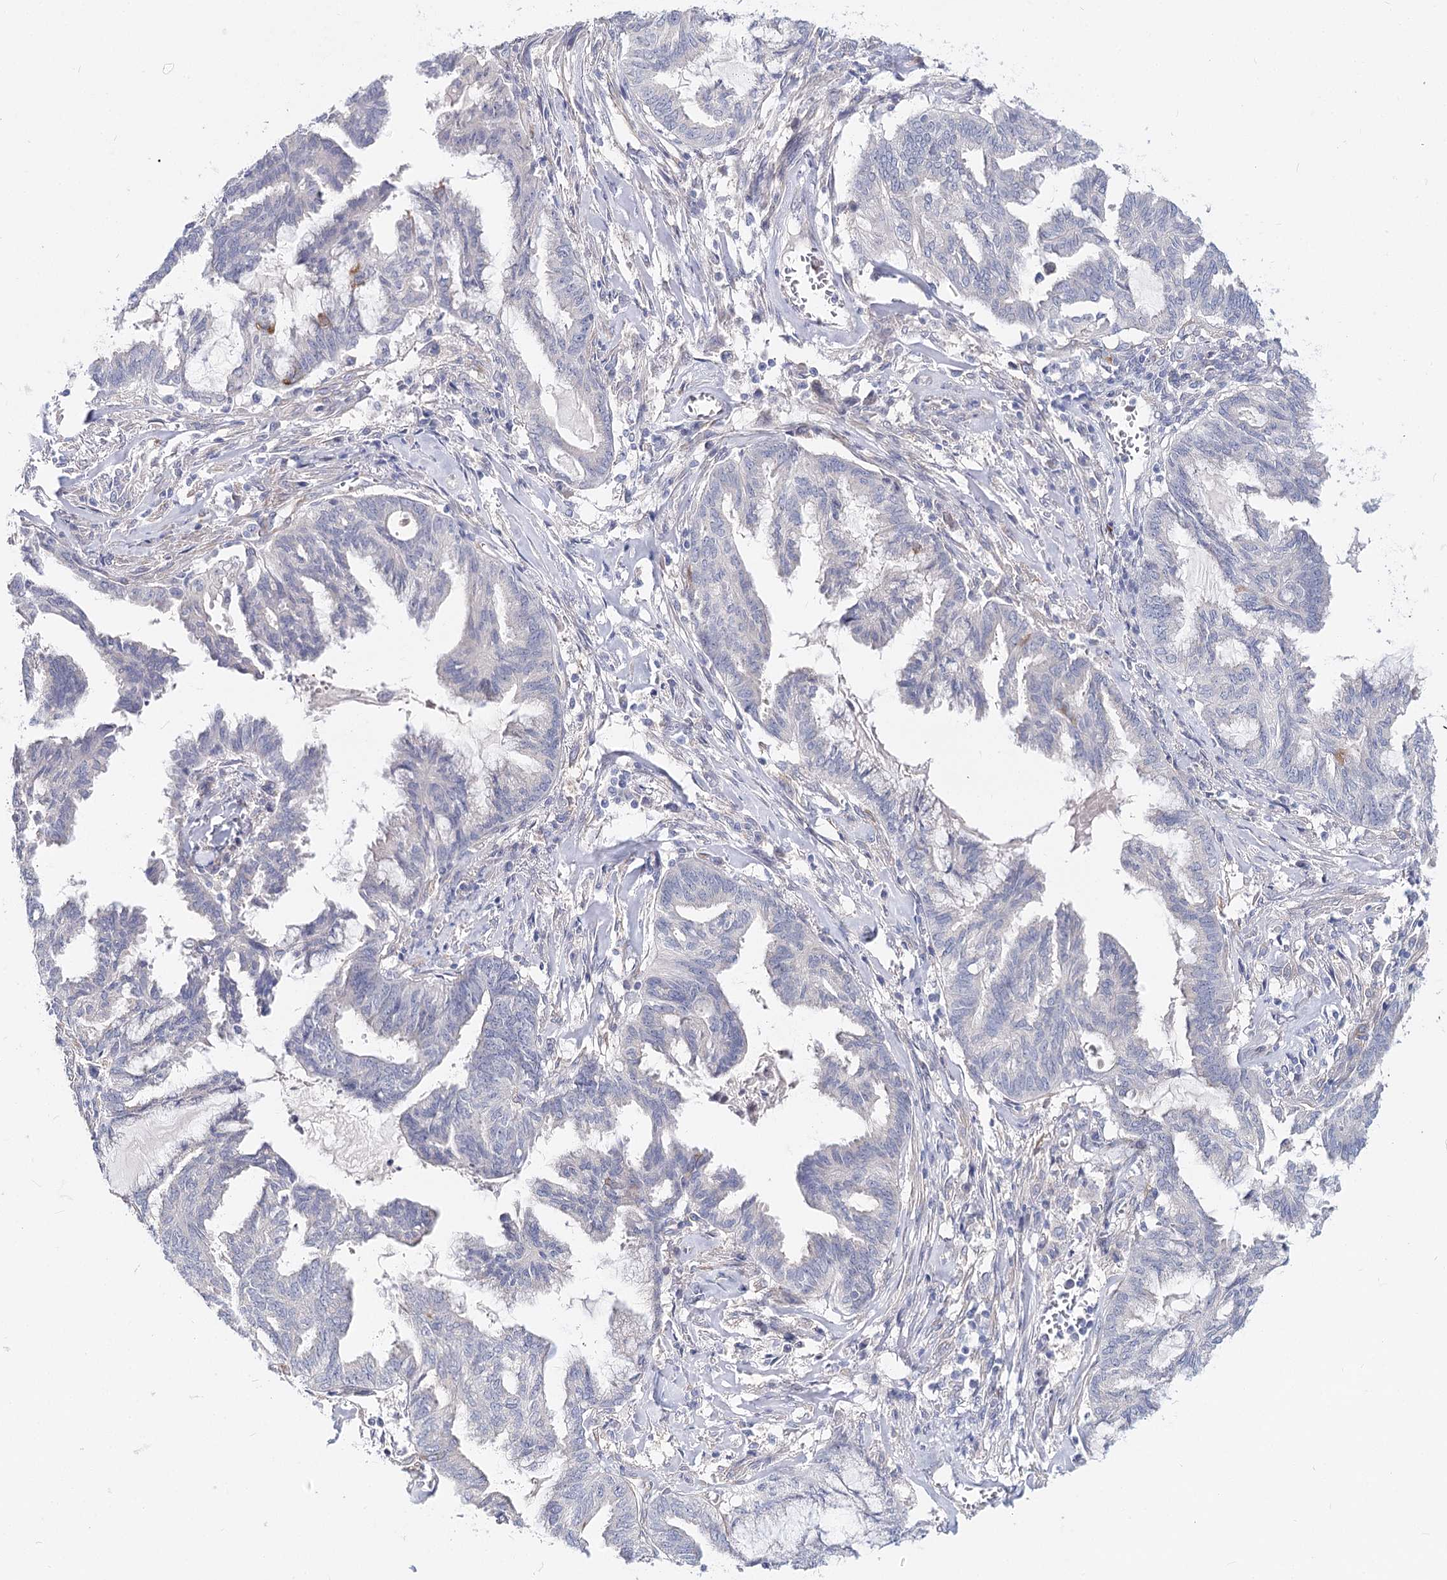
{"staining": {"intensity": "negative", "quantity": "none", "location": "none"}, "tissue": "endometrial cancer", "cell_type": "Tumor cells", "image_type": "cancer", "snomed": [{"axis": "morphology", "description": "Adenocarcinoma, NOS"}, {"axis": "topography", "description": "Endometrium"}], "caption": "Endometrial adenocarcinoma stained for a protein using IHC exhibits no expression tumor cells.", "gene": "TEX12", "patient": {"sex": "female", "age": 86}}